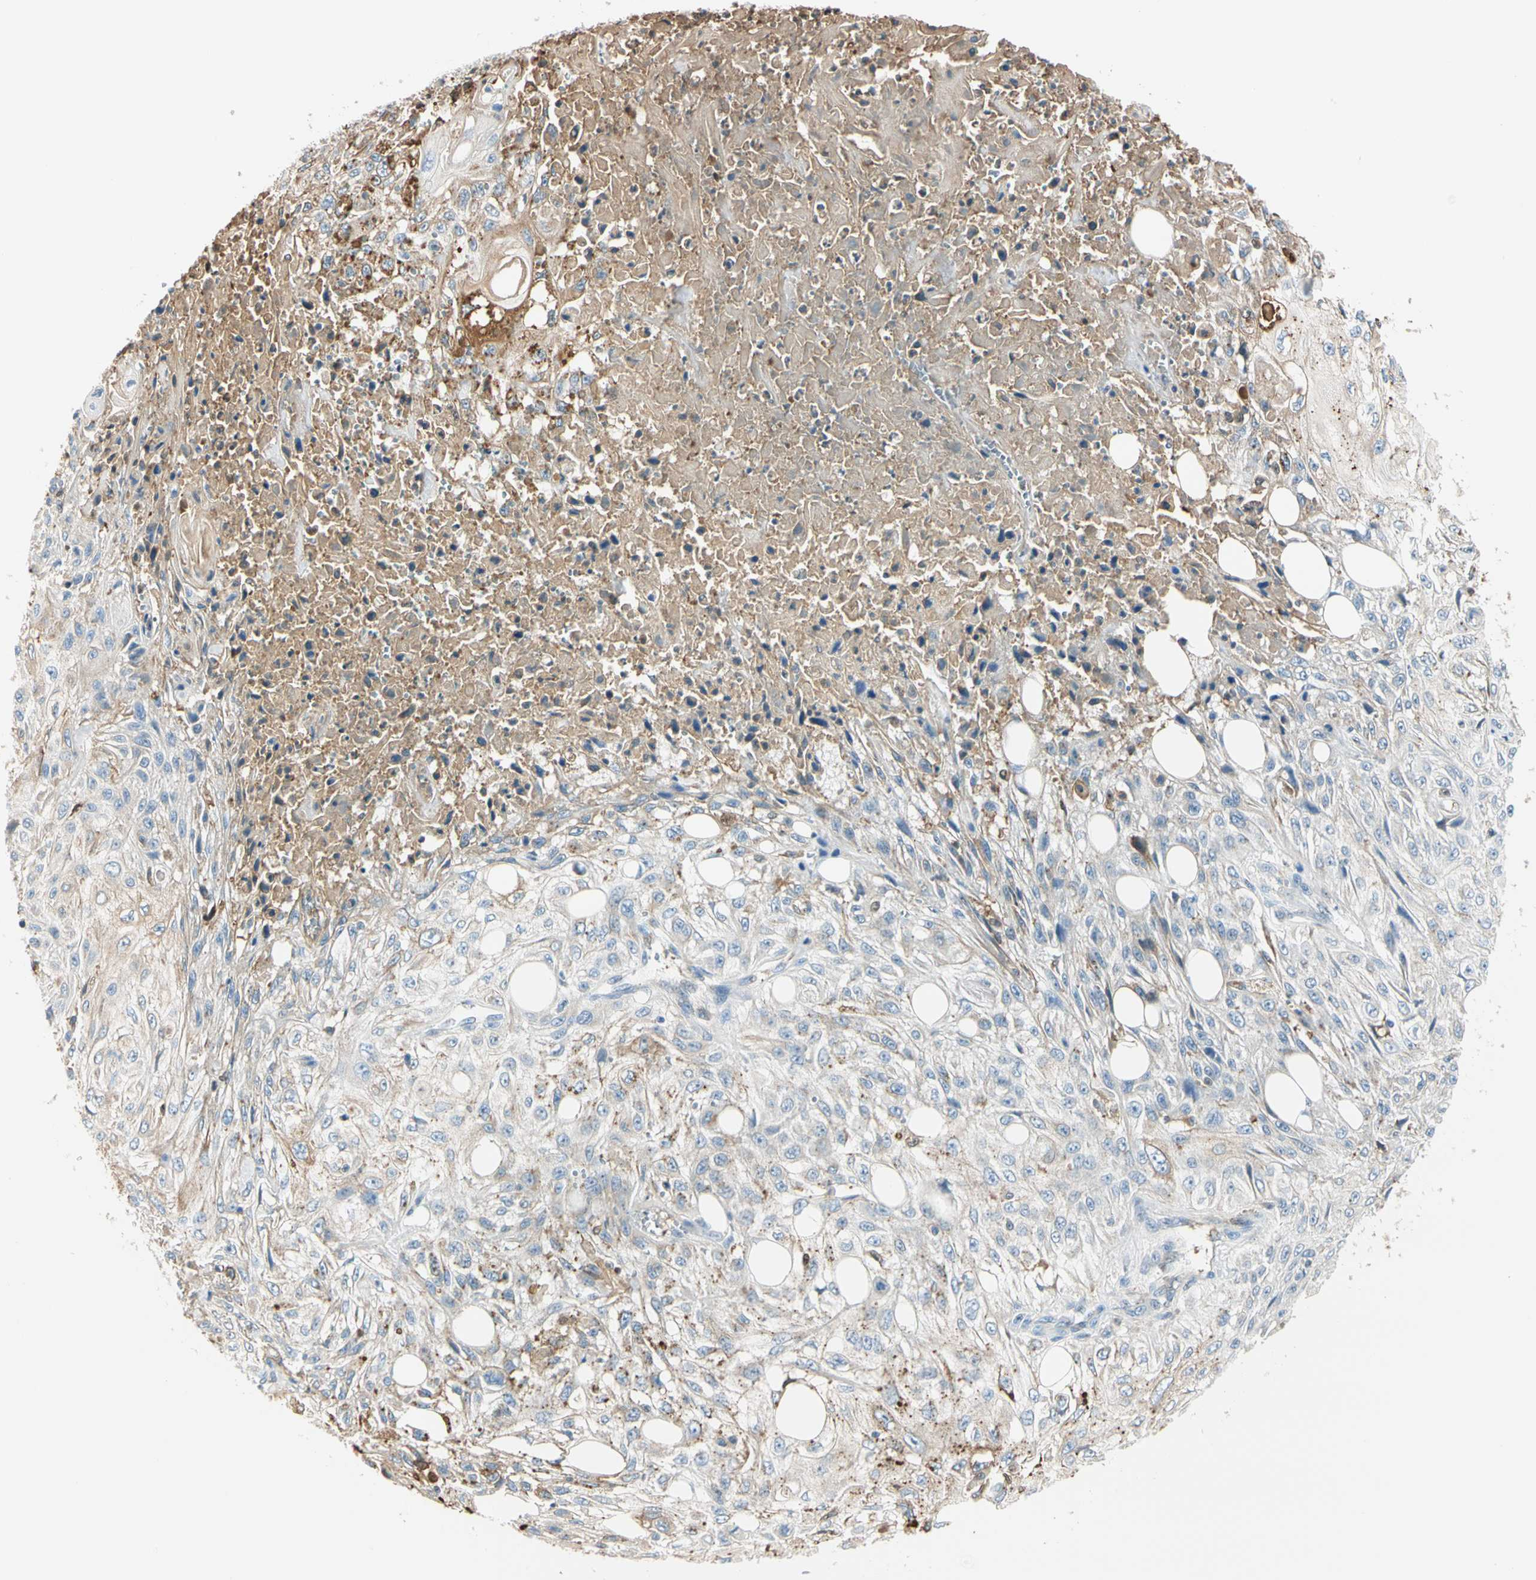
{"staining": {"intensity": "weak", "quantity": "25%-75%", "location": "cytoplasmic/membranous"}, "tissue": "skin cancer", "cell_type": "Tumor cells", "image_type": "cancer", "snomed": [{"axis": "morphology", "description": "Squamous cell carcinoma, NOS"}, {"axis": "morphology", "description": "Squamous cell carcinoma, metastatic, NOS"}, {"axis": "topography", "description": "Skin"}, {"axis": "topography", "description": "Lymph node"}], "caption": "Immunohistochemistry (DAB) staining of human skin cancer (metastatic squamous cell carcinoma) displays weak cytoplasmic/membranous protein staining in about 25%-75% of tumor cells. (DAB IHC, brown staining for protein, blue staining for nuclei).", "gene": "LAMB3", "patient": {"sex": "male", "age": 75}}